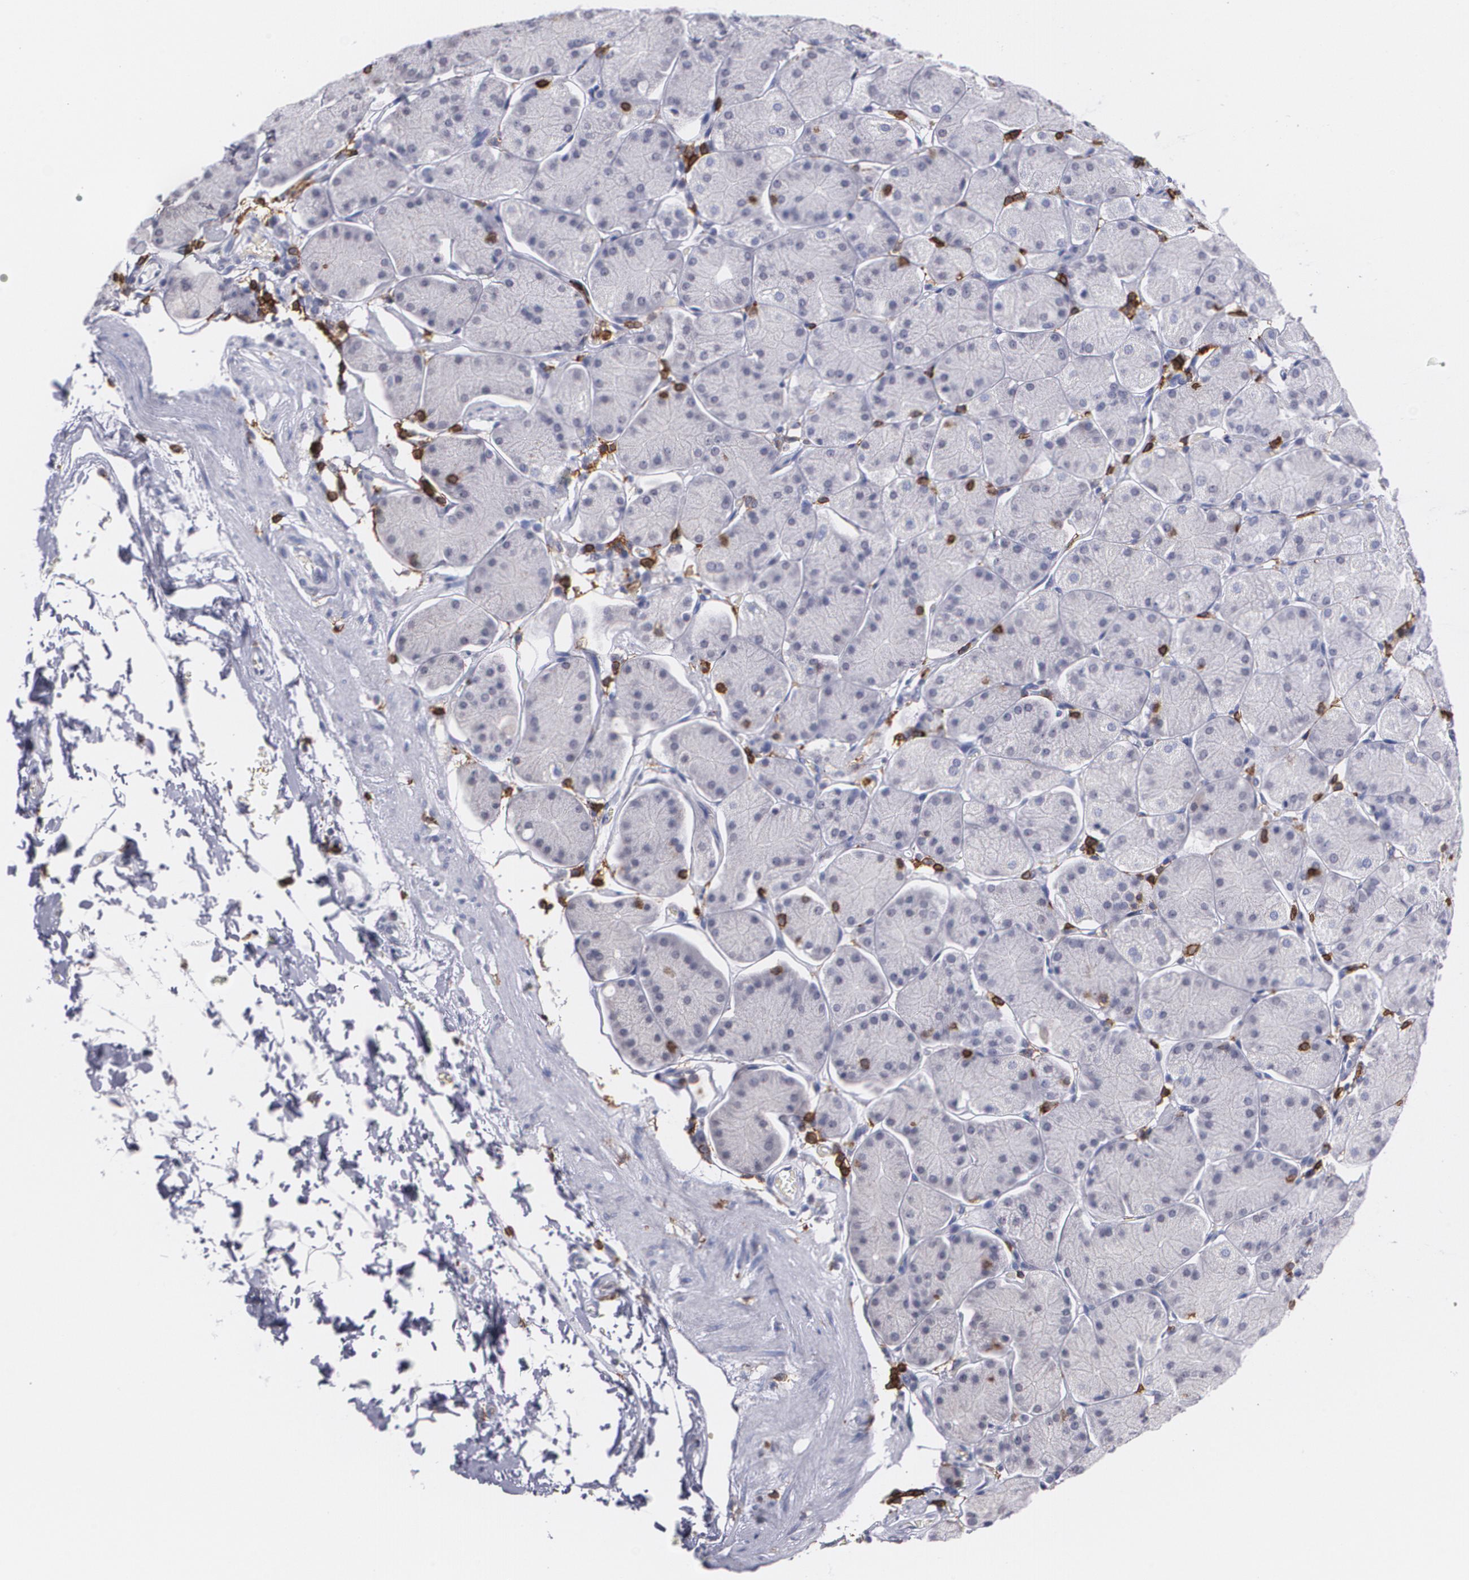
{"staining": {"intensity": "negative", "quantity": "none", "location": "none"}, "tissue": "stomach", "cell_type": "Glandular cells", "image_type": "normal", "snomed": [{"axis": "morphology", "description": "Normal tissue, NOS"}, {"axis": "topography", "description": "Stomach, upper"}, {"axis": "topography", "description": "Stomach"}], "caption": "Immunohistochemistry histopathology image of normal human stomach stained for a protein (brown), which shows no positivity in glandular cells. The staining is performed using DAB (3,3'-diaminobenzidine) brown chromogen with nuclei counter-stained in using hematoxylin.", "gene": "PTPRC", "patient": {"sex": "male", "age": 76}}